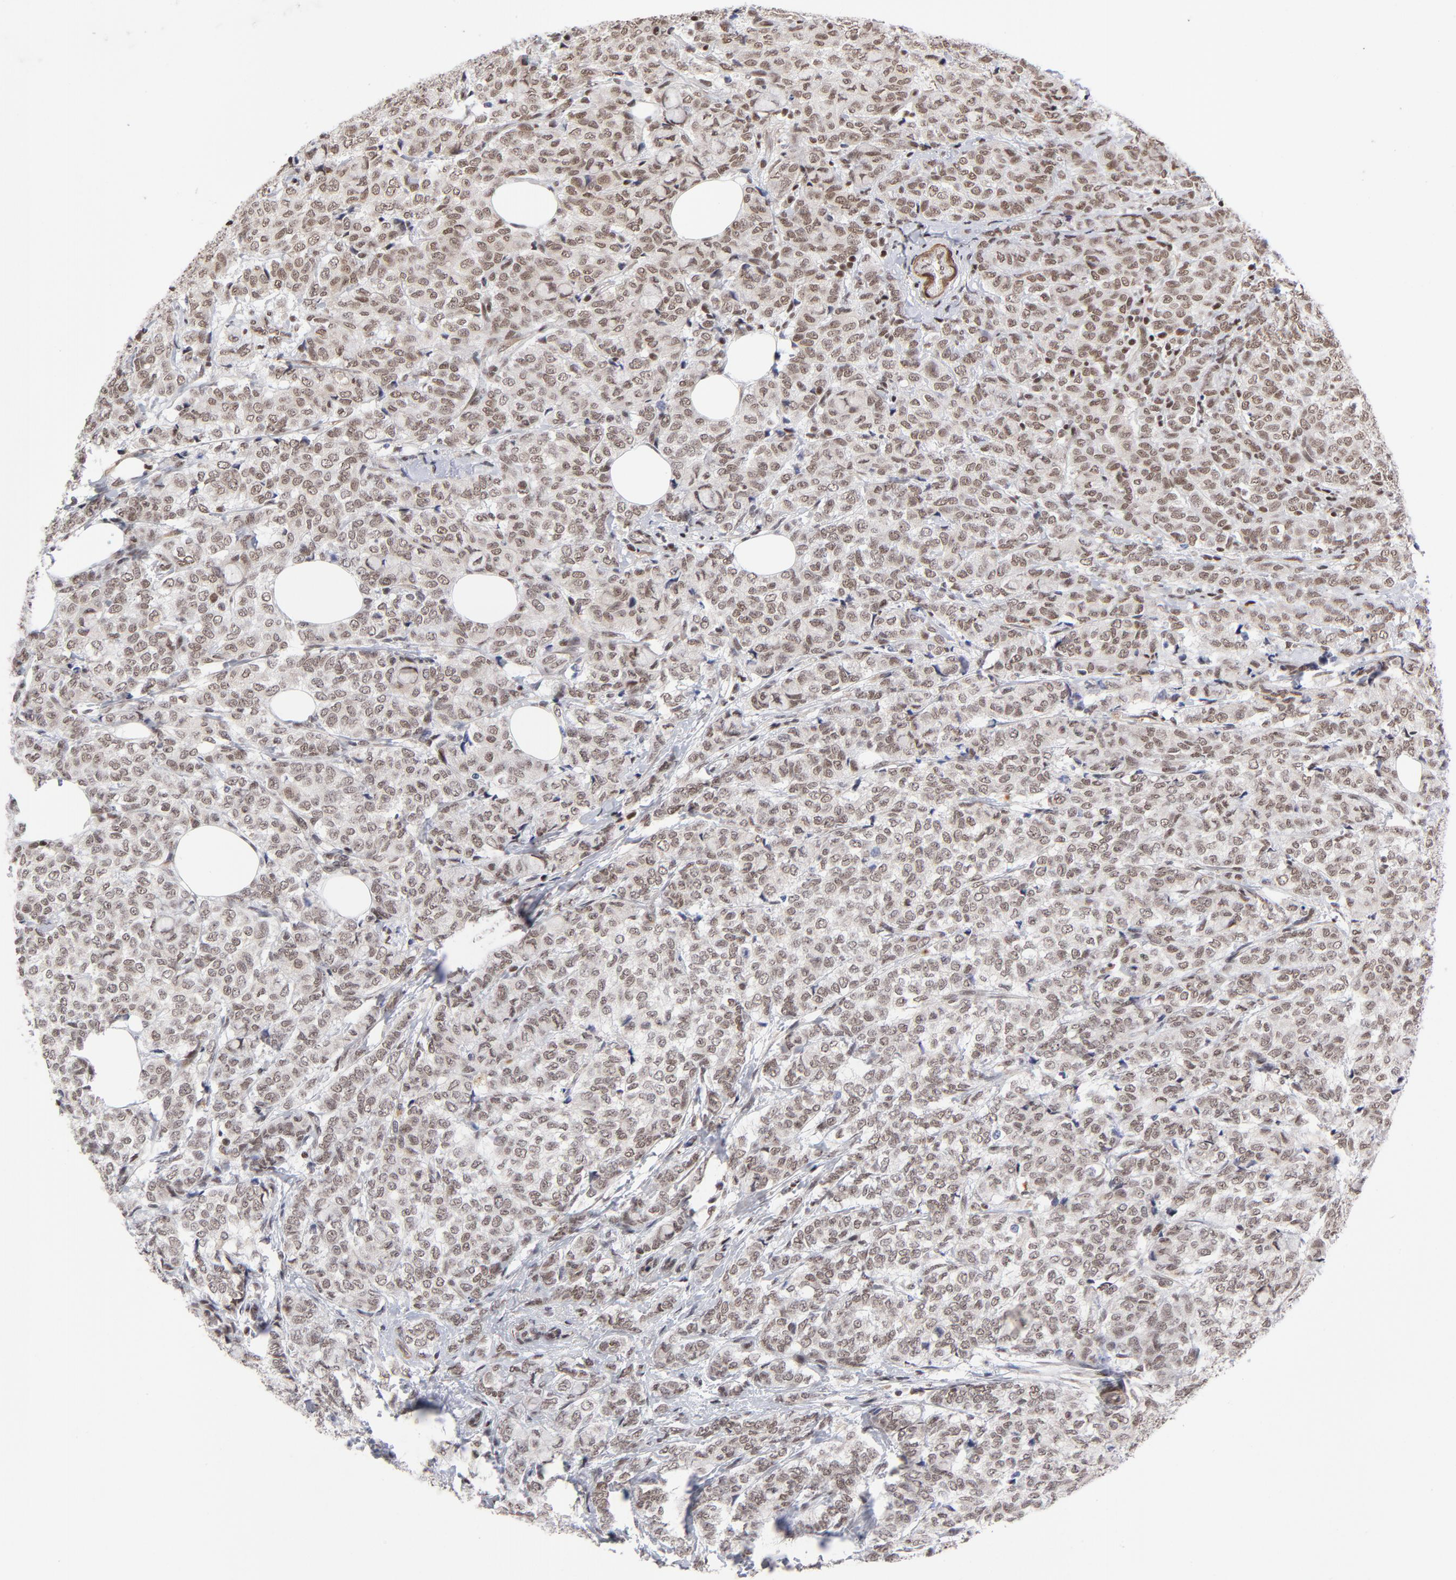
{"staining": {"intensity": "moderate", "quantity": ">75%", "location": "nuclear"}, "tissue": "breast cancer", "cell_type": "Tumor cells", "image_type": "cancer", "snomed": [{"axis": "morphology", "description": "Lobular carcinoma"}, {"axis": "topography", "description": "Breast"}], "caption": "There is medium levels of moderate nuclear staining in tumor cells of breast cancer (lobular carcinoma), as demonstrated by immunohistochemical staining (brown color).", "gene": "CTCF", "patient": {"sex": "female", "age": 60}}